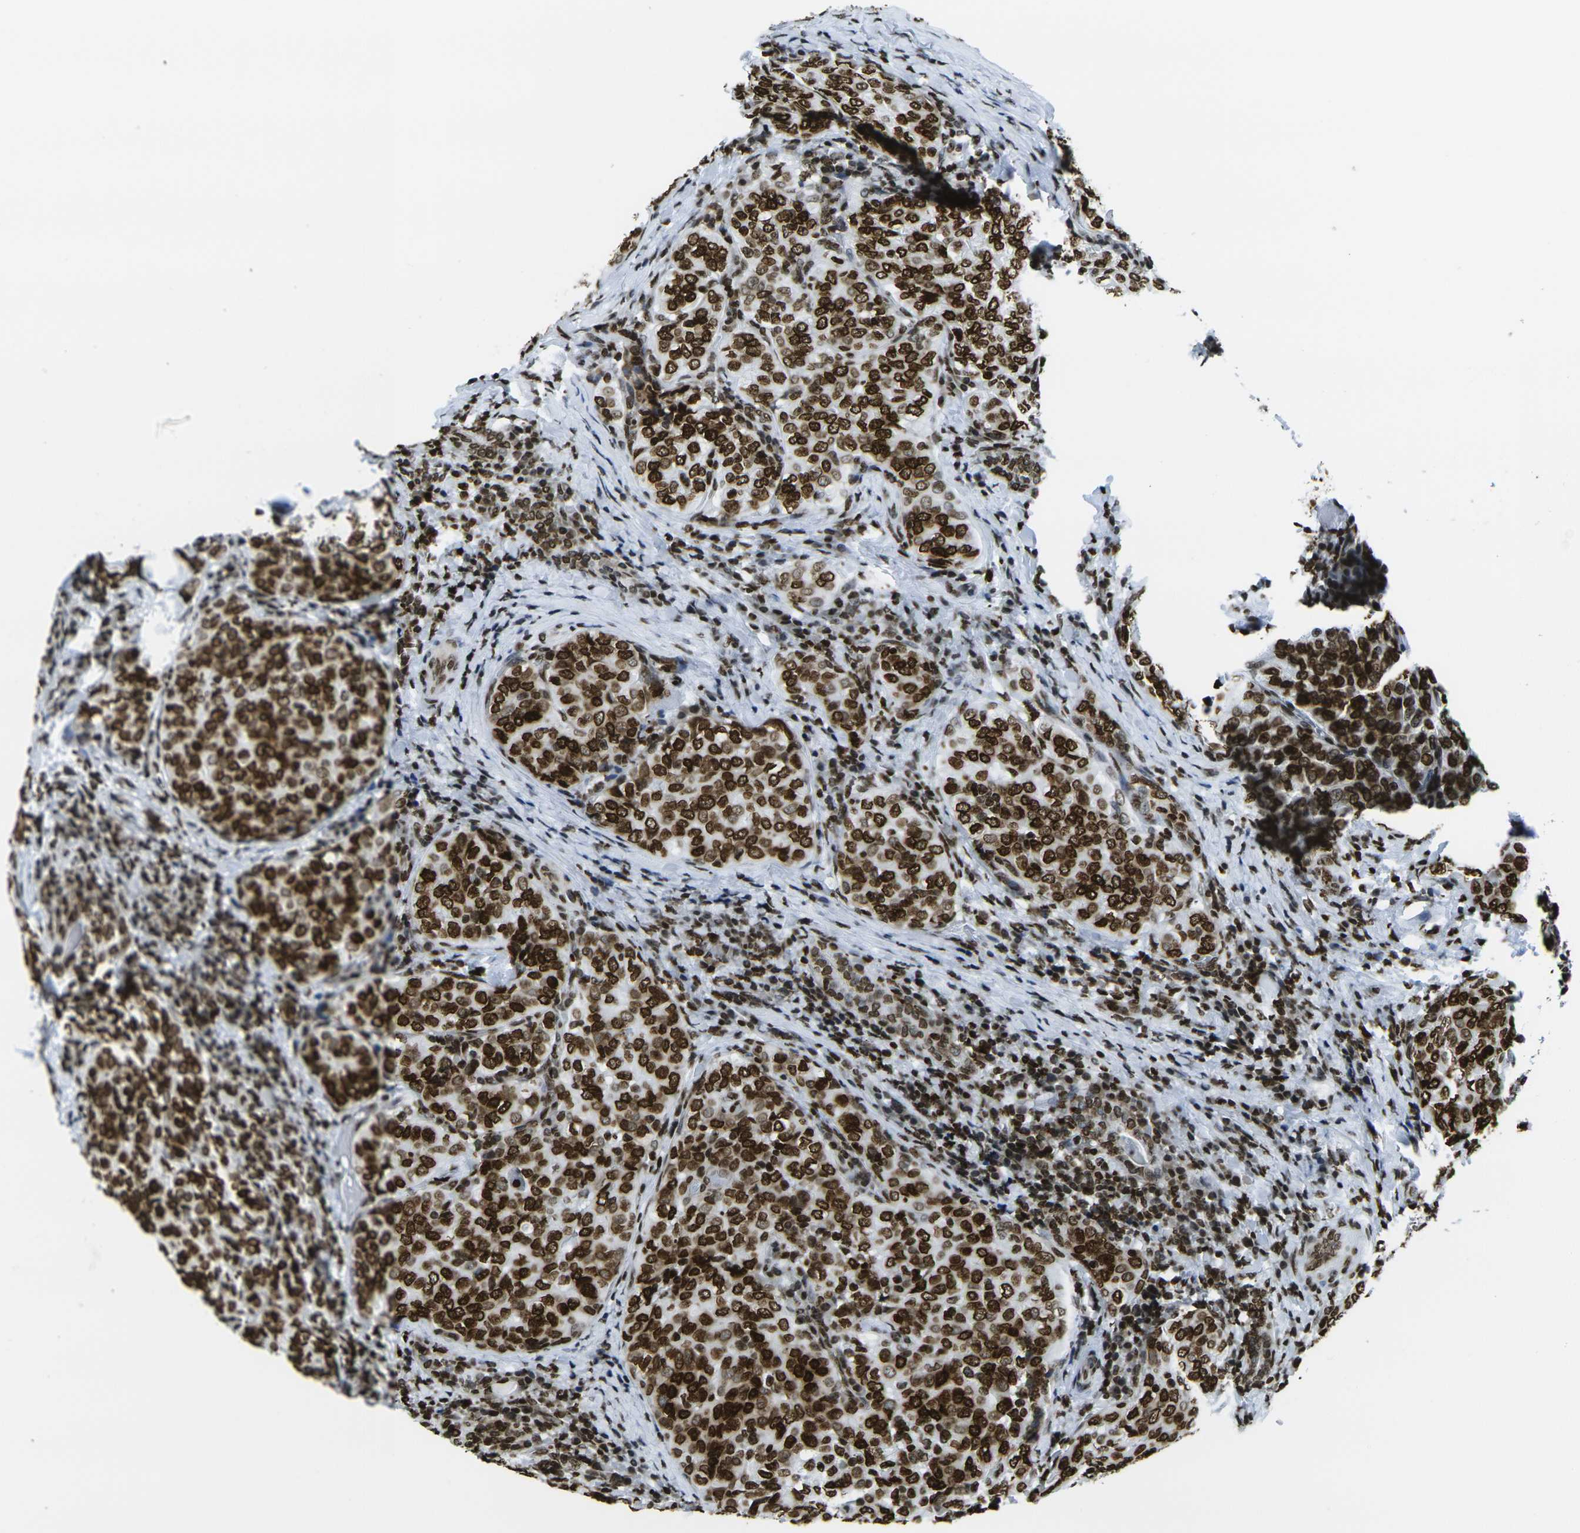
{"staining": {"intensity": "strong", "quantity": ">75%", "location": "nuclear"}, "tissue": "thyroid cancer", "cell_type": "Tumor cells", "image_type": "cancer", "snomed": [{"axis": "morphology", "description": "Normal tissue, NOS"}, {"axis": "morphology", "description": "Papillary adenocarcinoma, NOS"}, {"axis": "topography", "description": "Thyroid gland"}], "caption": "Tumor cells demonstrate high levels of strong nuclear staining in approximately >75% of cells in human thyroid cancer. Ihc stains the protein of interest in brown and the nuclei are stained blue.", "gene": "H2AX", "patient": {"sex": "female", "age": 30}}